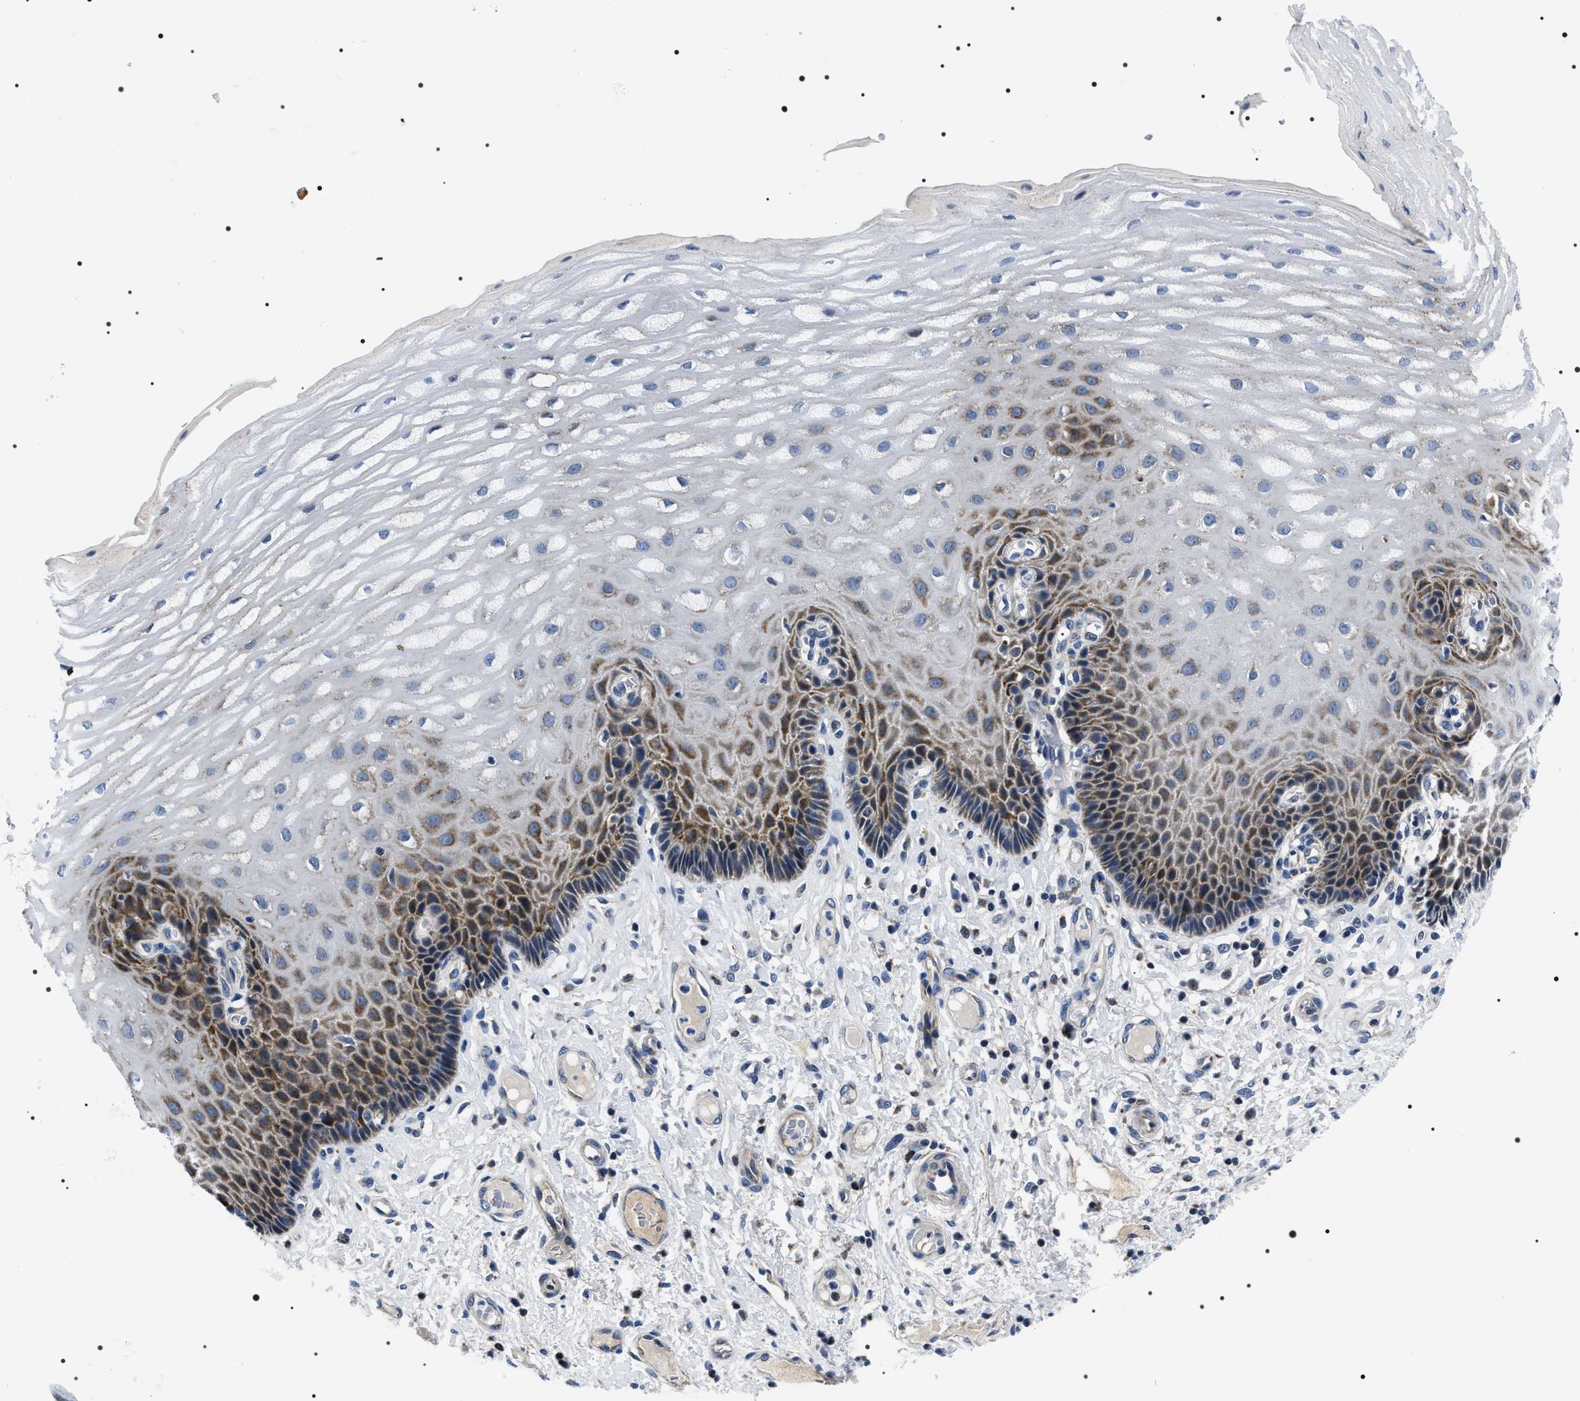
{"staining": {"intensity": "moderate", "quantity": "25%-75%", "location": "cytoplasmic/membranous"}, "tissue": "esophagus", "cell_type": "Squamous epithelial cells", "image_type": "normal", "snomed": [{"axis": "morphology", "description": "Normal tissue, NOS"}, {"axis": "topography", "description": "Esophagus"}], "caption": "IHC (DAB (3,3'-diaminobenzidine)) staining of normal human esophagus reveals moderate cytoplasmic/membranous protein expression in about 25%-75% of squamous epithelial cells. (DAB (3,3'-diaminobenzidine) = brown stain, brightfield microscopy at high magnification).", "gene": "NTMT1", "patient": {"sex": "male", "age": 54}}